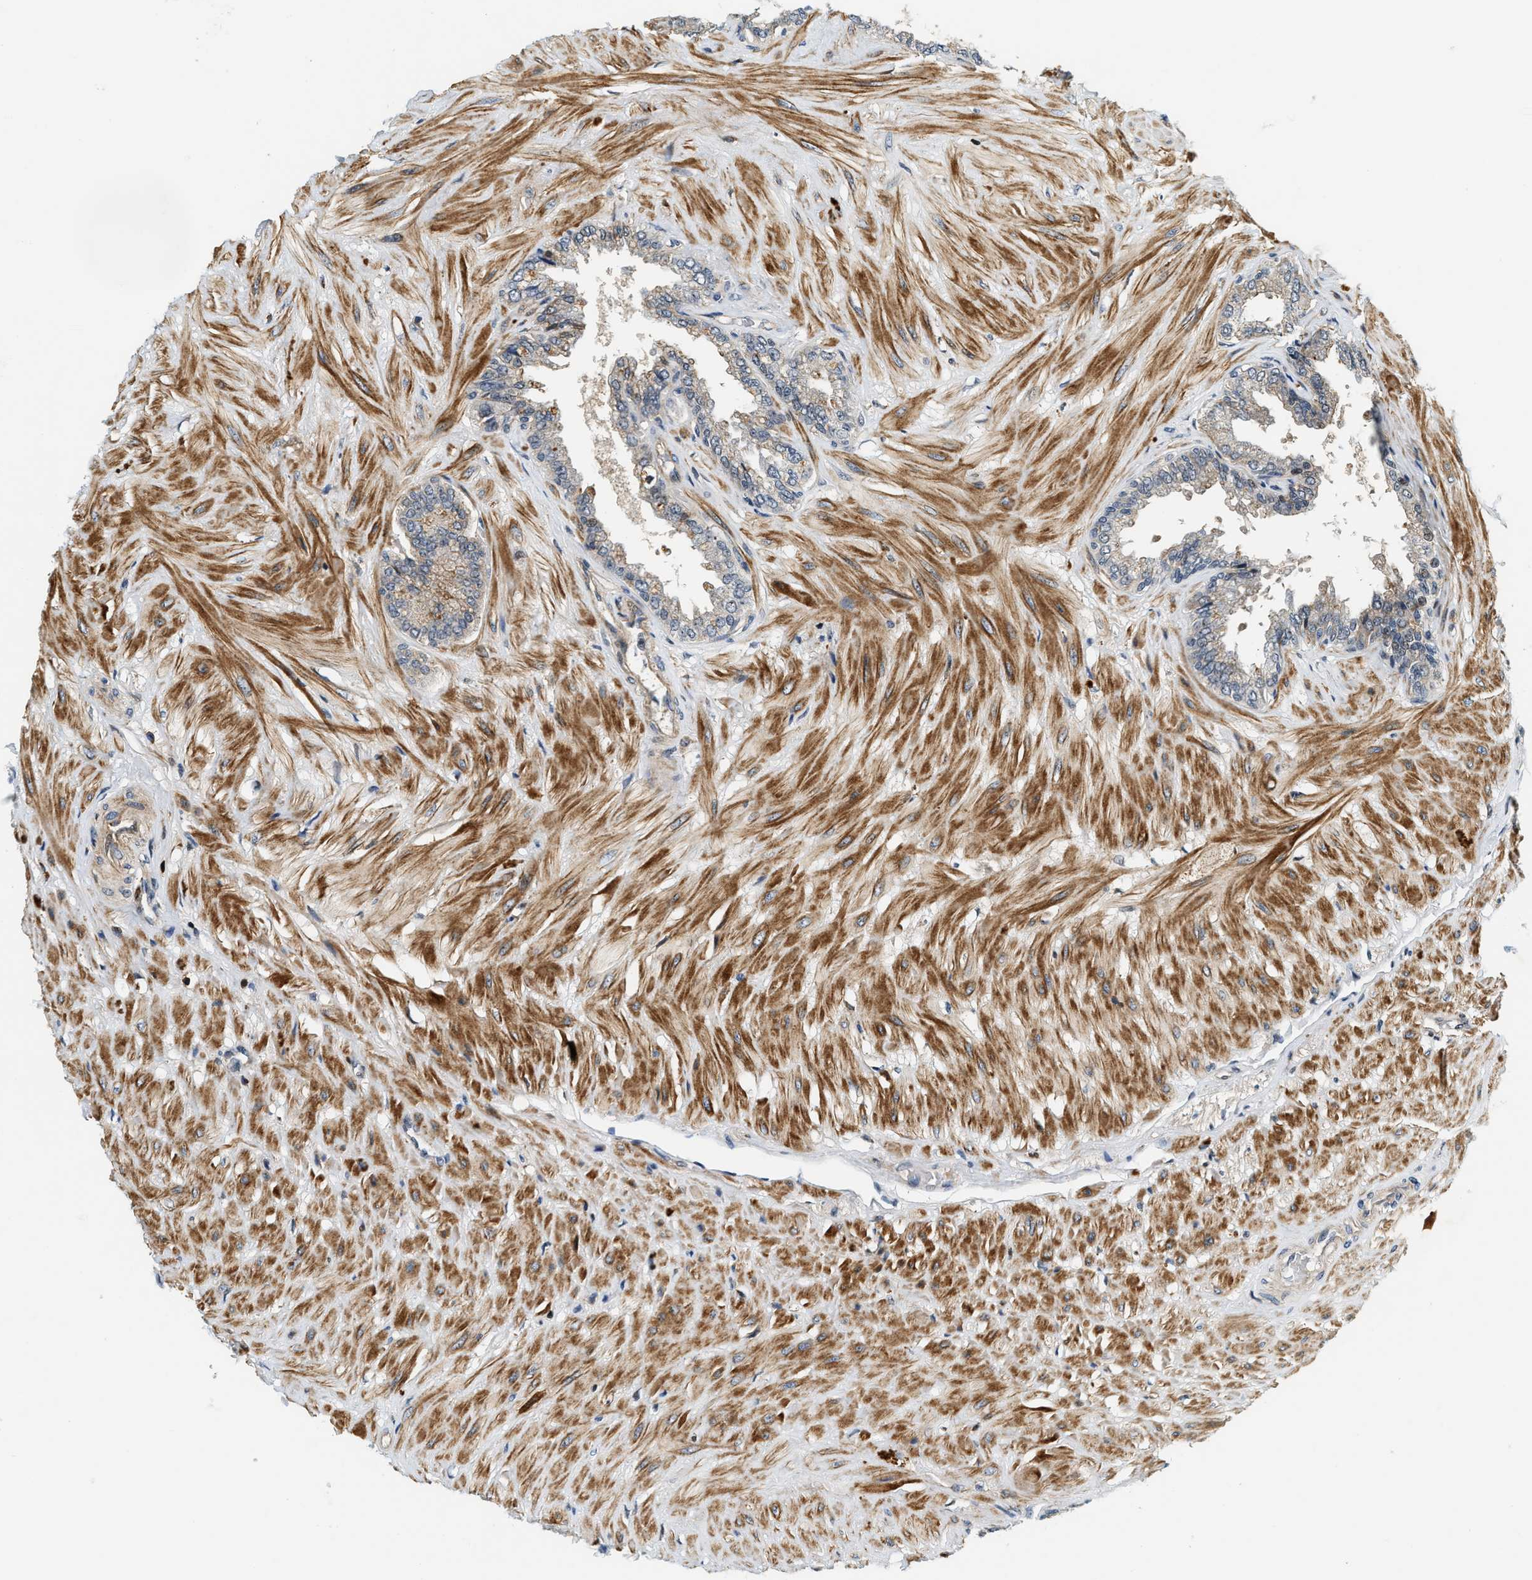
{"staining": {"intensity": "weak", "quantity": "25%-75%", "location": "cytoplasmic/membranous"}, "tissue": "seminal vesicle", "cell_type": "Glandular cells", "image_type": "normal", "snomed": [{"axis": "morphology", "description": "Normal tissue, NOS"}, {"axis": "topography", "description": "Seminal veicle"}], "caption": "Brown immunohistochemical staining in normal seminal vesicle demonstrates weak cytoplasmic/membranous expression in about 25%-75% of glandular cells. (IHC, brightfield microscopy, high magnification).", "gene": "SAMD9", "patient": {"sex": "male", "age": 46}}